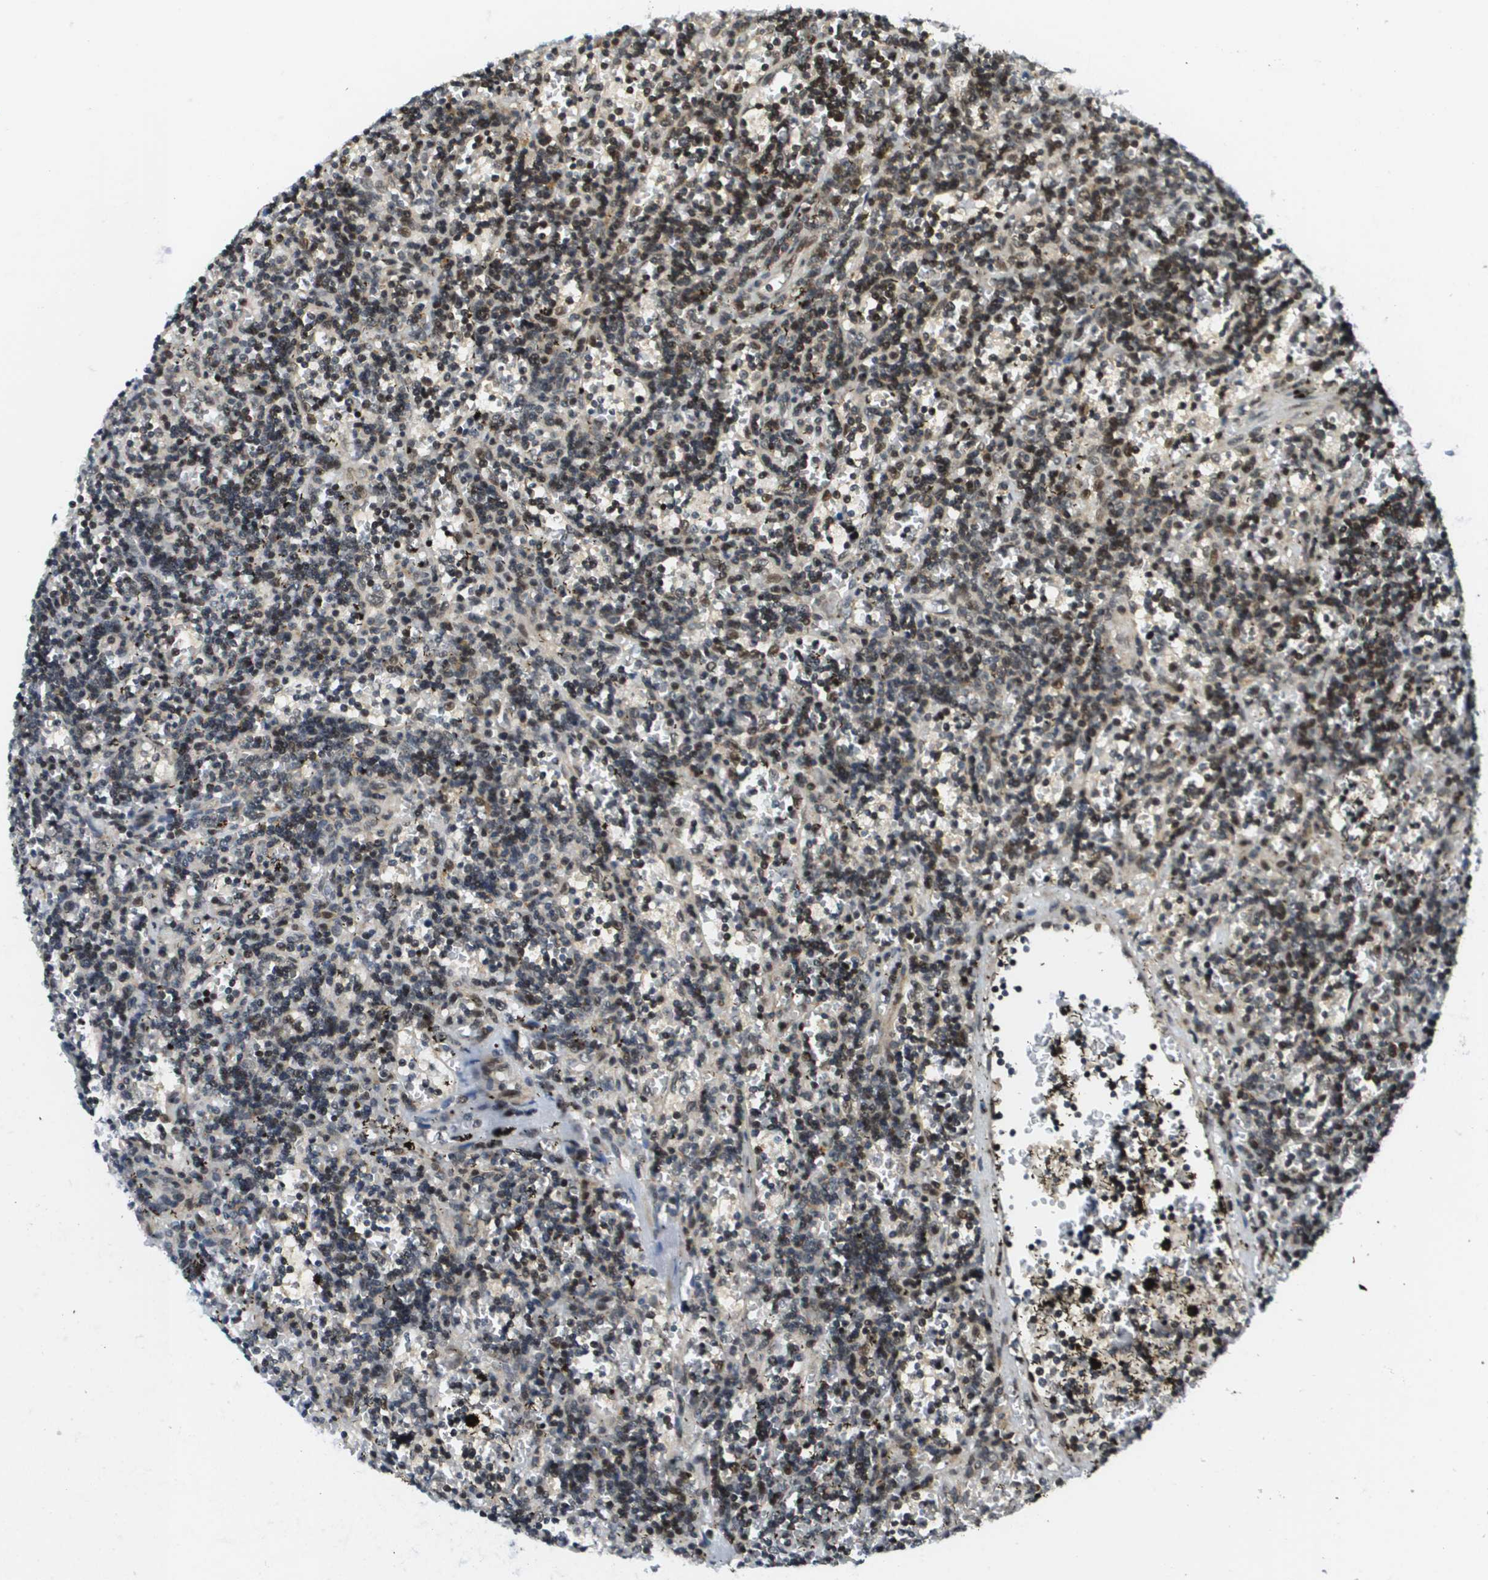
{"staining": {"intensity": "strong", "quantity": "<25%", "location": "nuclear"}, "tissue": "lymphoma", "cell_type": "Tumor cells", "image_type": "cancer", "snomed": [{"axis": "morphology", "description": "Malignant lymphoma, non-Hodgkin's type, Low grade"}, {"axis": "topography", "description": "Spleen"}], "caption": "Malignant lymphoma, non-Hodgkin's type (low-grade) tissue reveals strong nuclear staining in about <25% of tumor cells, visualized by immunohistochemistry.", "gene": "RECQL4", "patient": {"sex": "male", "age": 60}}